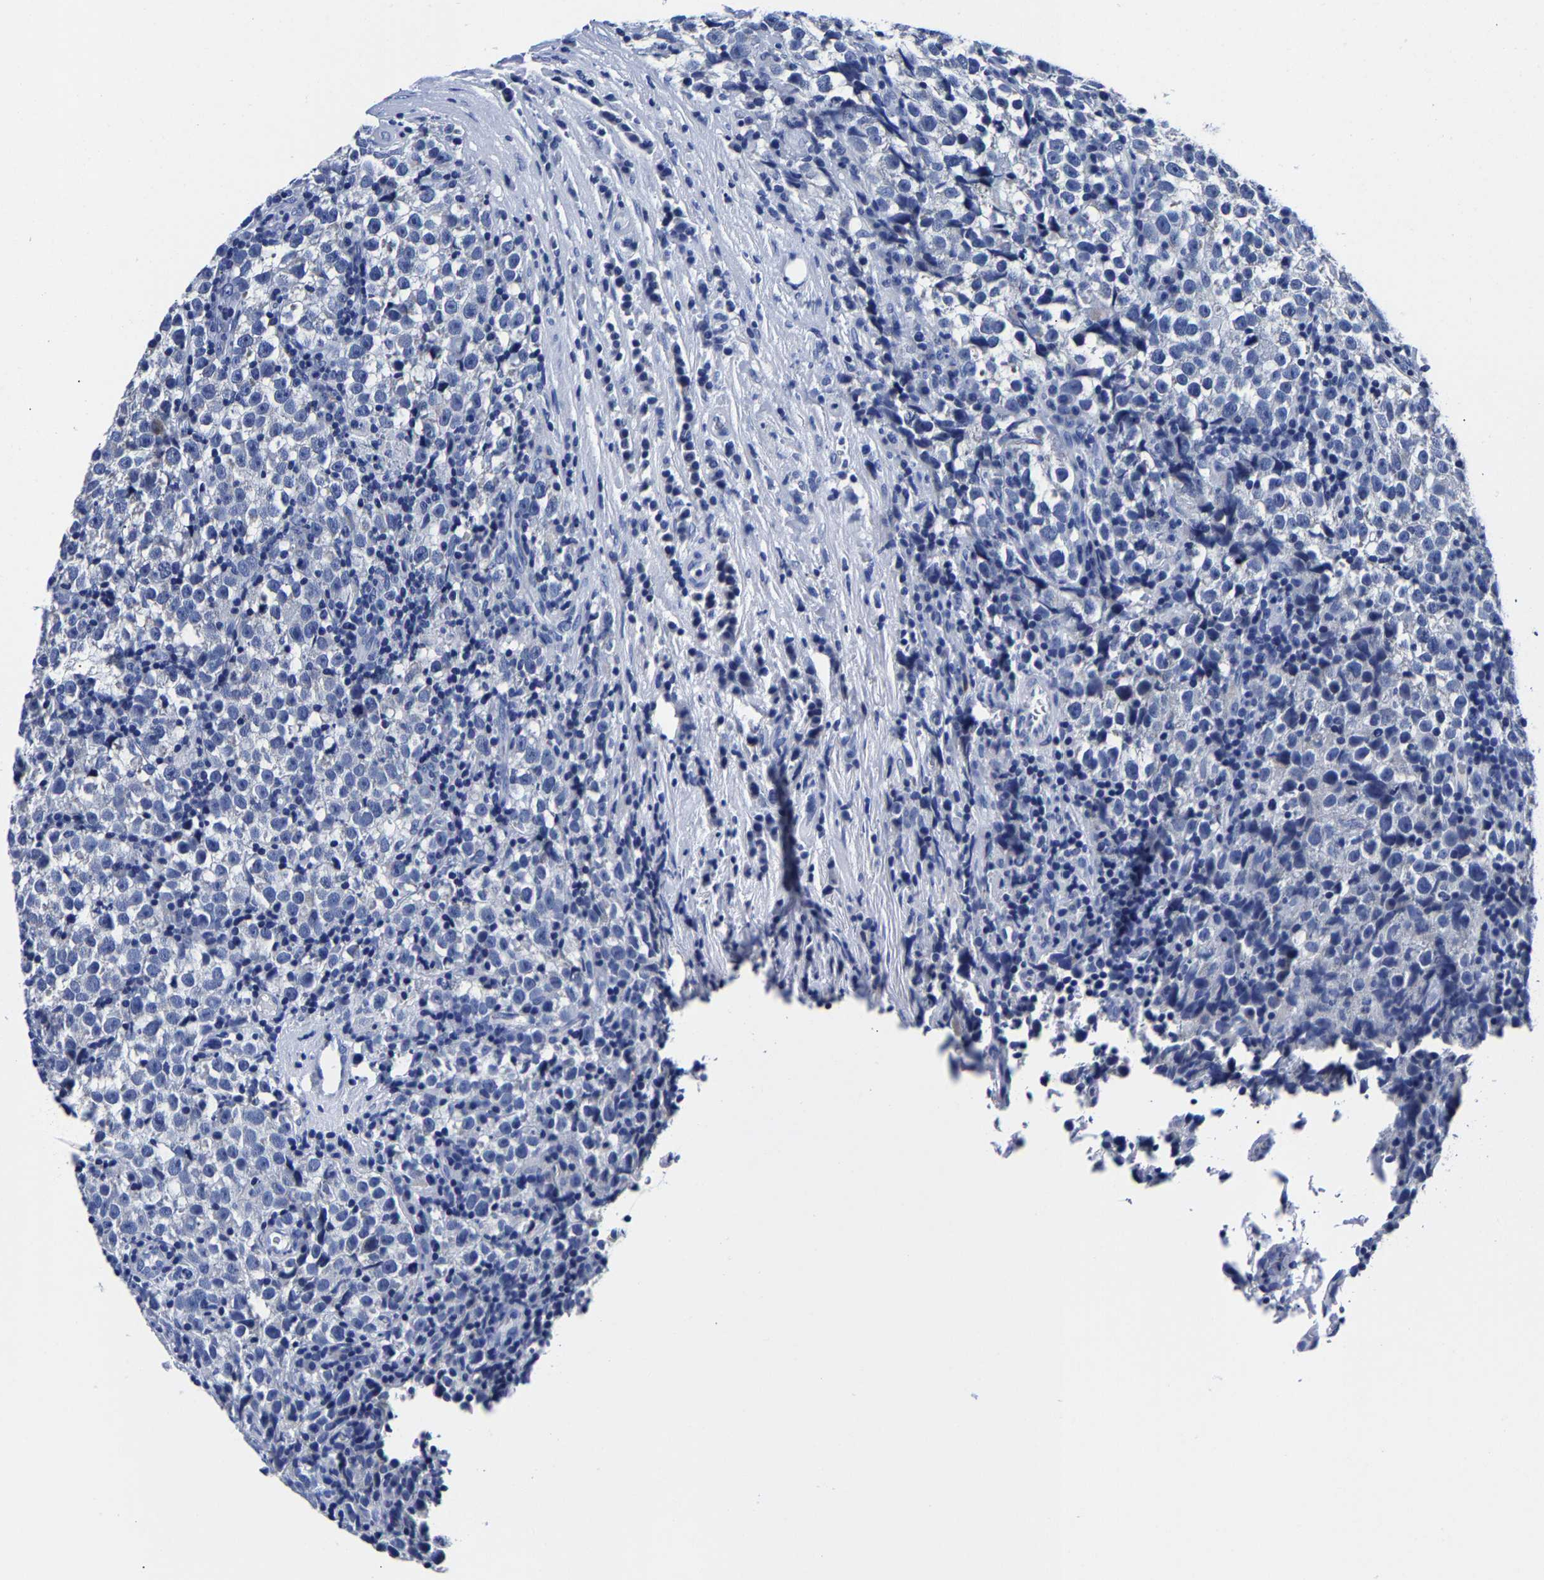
{"staining": {"intensity": "negative", "quantity": "none", "location": "none"}, "tissue": "testis cancer", "cell_type": "Tumor cells", "image_type": "cancer", "snomed": [{"axis": "morphology", "description": "Normal tissue, NOS"}, {"axis": "morphology", "description": "Seminoma, NOS"}, {"axis": "topography", "description": "Testis"}], "caption": "Human testis cancer (seminoma) stained for a protein using immunohistochemistry reveals no positivity in tumor cells.", "gene": "CPA2", "patient": {"sex": "male", "age": 43}}